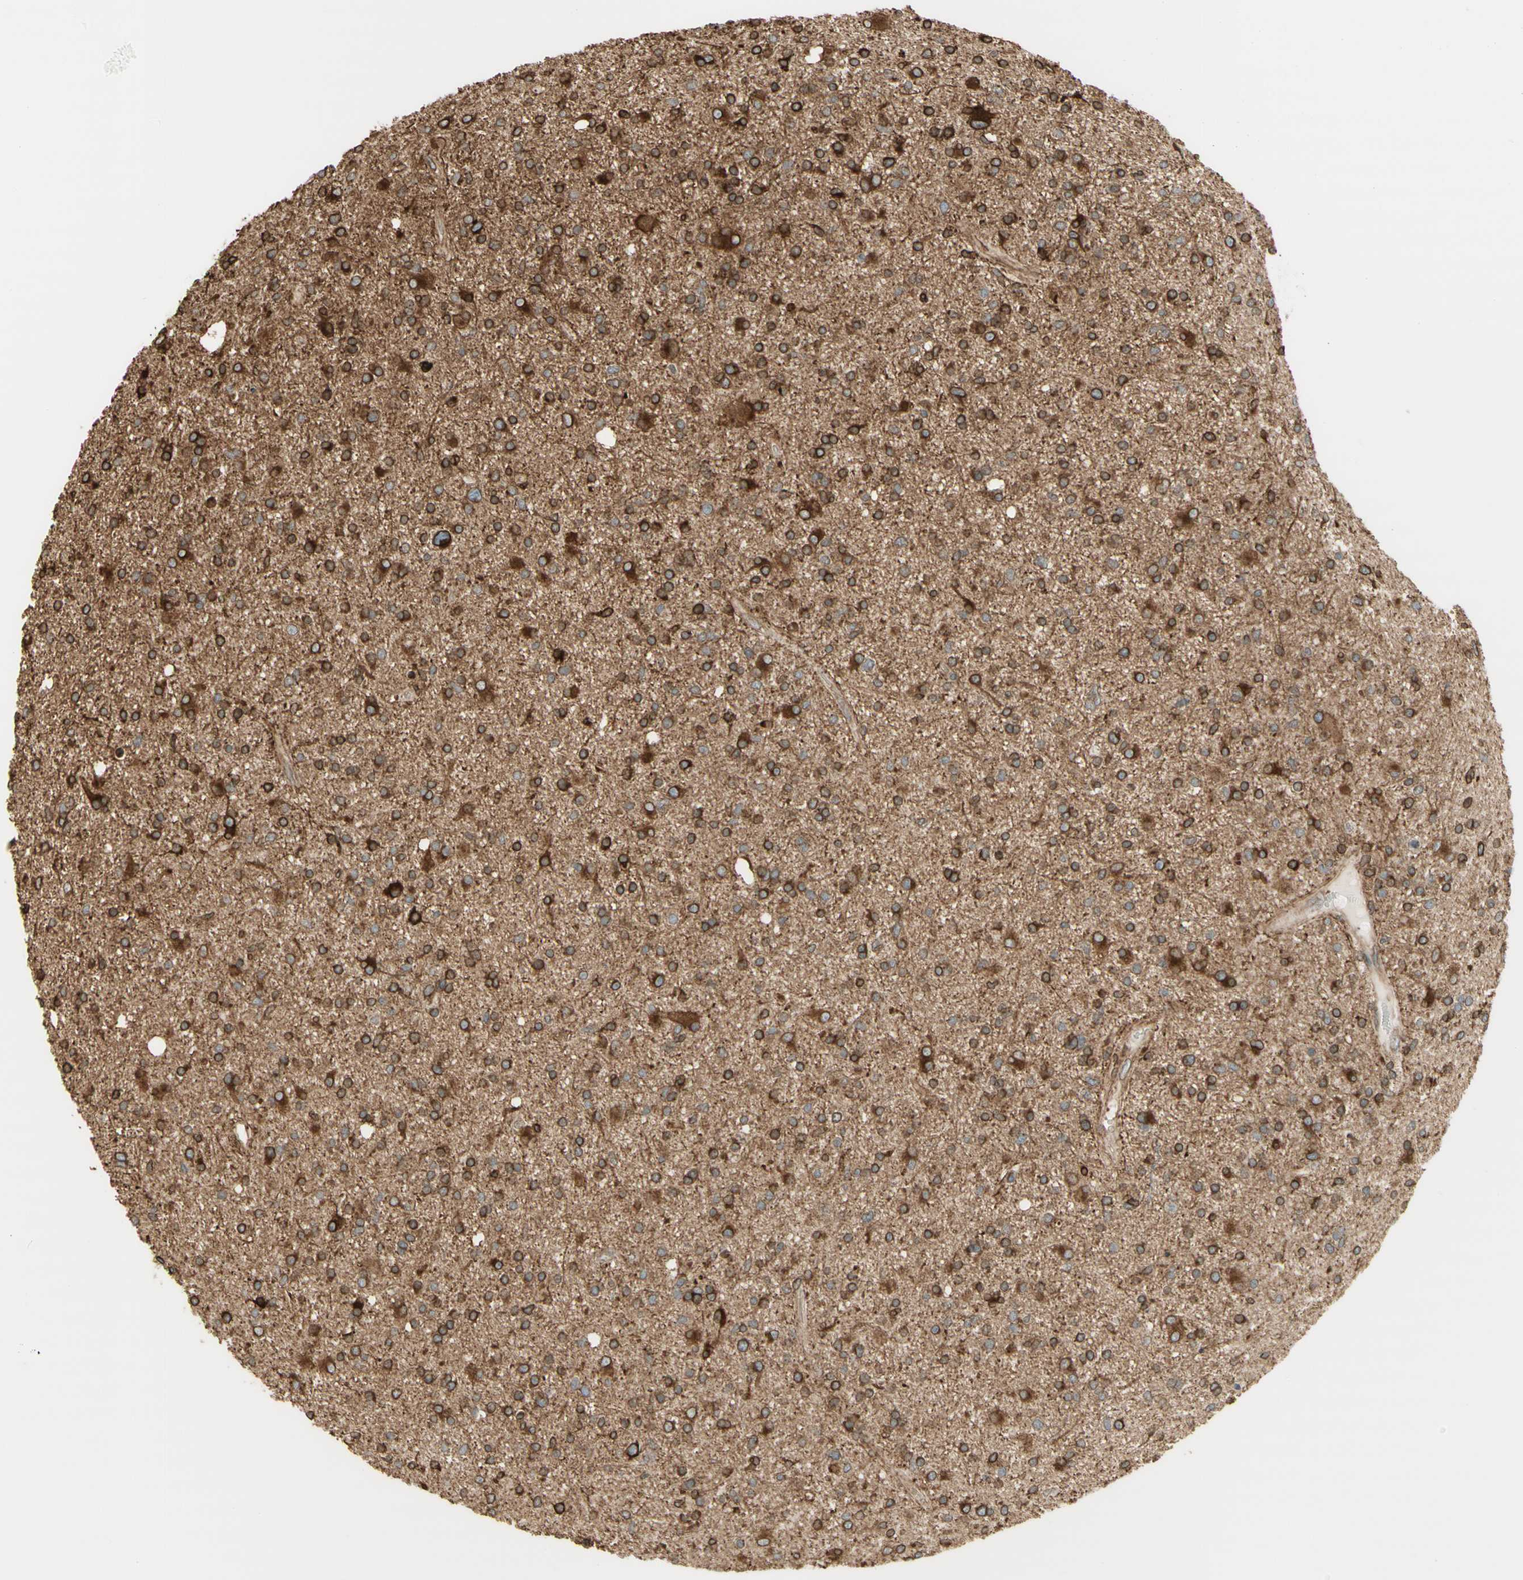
{"staining": {"intensity": "strong", "quantity": "25%-75%", "location": "cytoplasmic/membranous"}, "tissue": "glioma", "cell_type": "Tumor cells", "image_type": "cancer", "snomed": [{"axis": "morphology", "description": "Glioma, malignant, High grade"}, {"axis": "topography", "description": "Brain"}], "caption": "Malignant glioma (high-grade) stained with IHC displays strong cytoplasmic/membranous expression in about 25%-75% of tumor cells. (brown staining indicates protein expression, while blue staining denotes nuclei).", "gene": "CANX", "patient": {"sex": "male", "age": 33}}